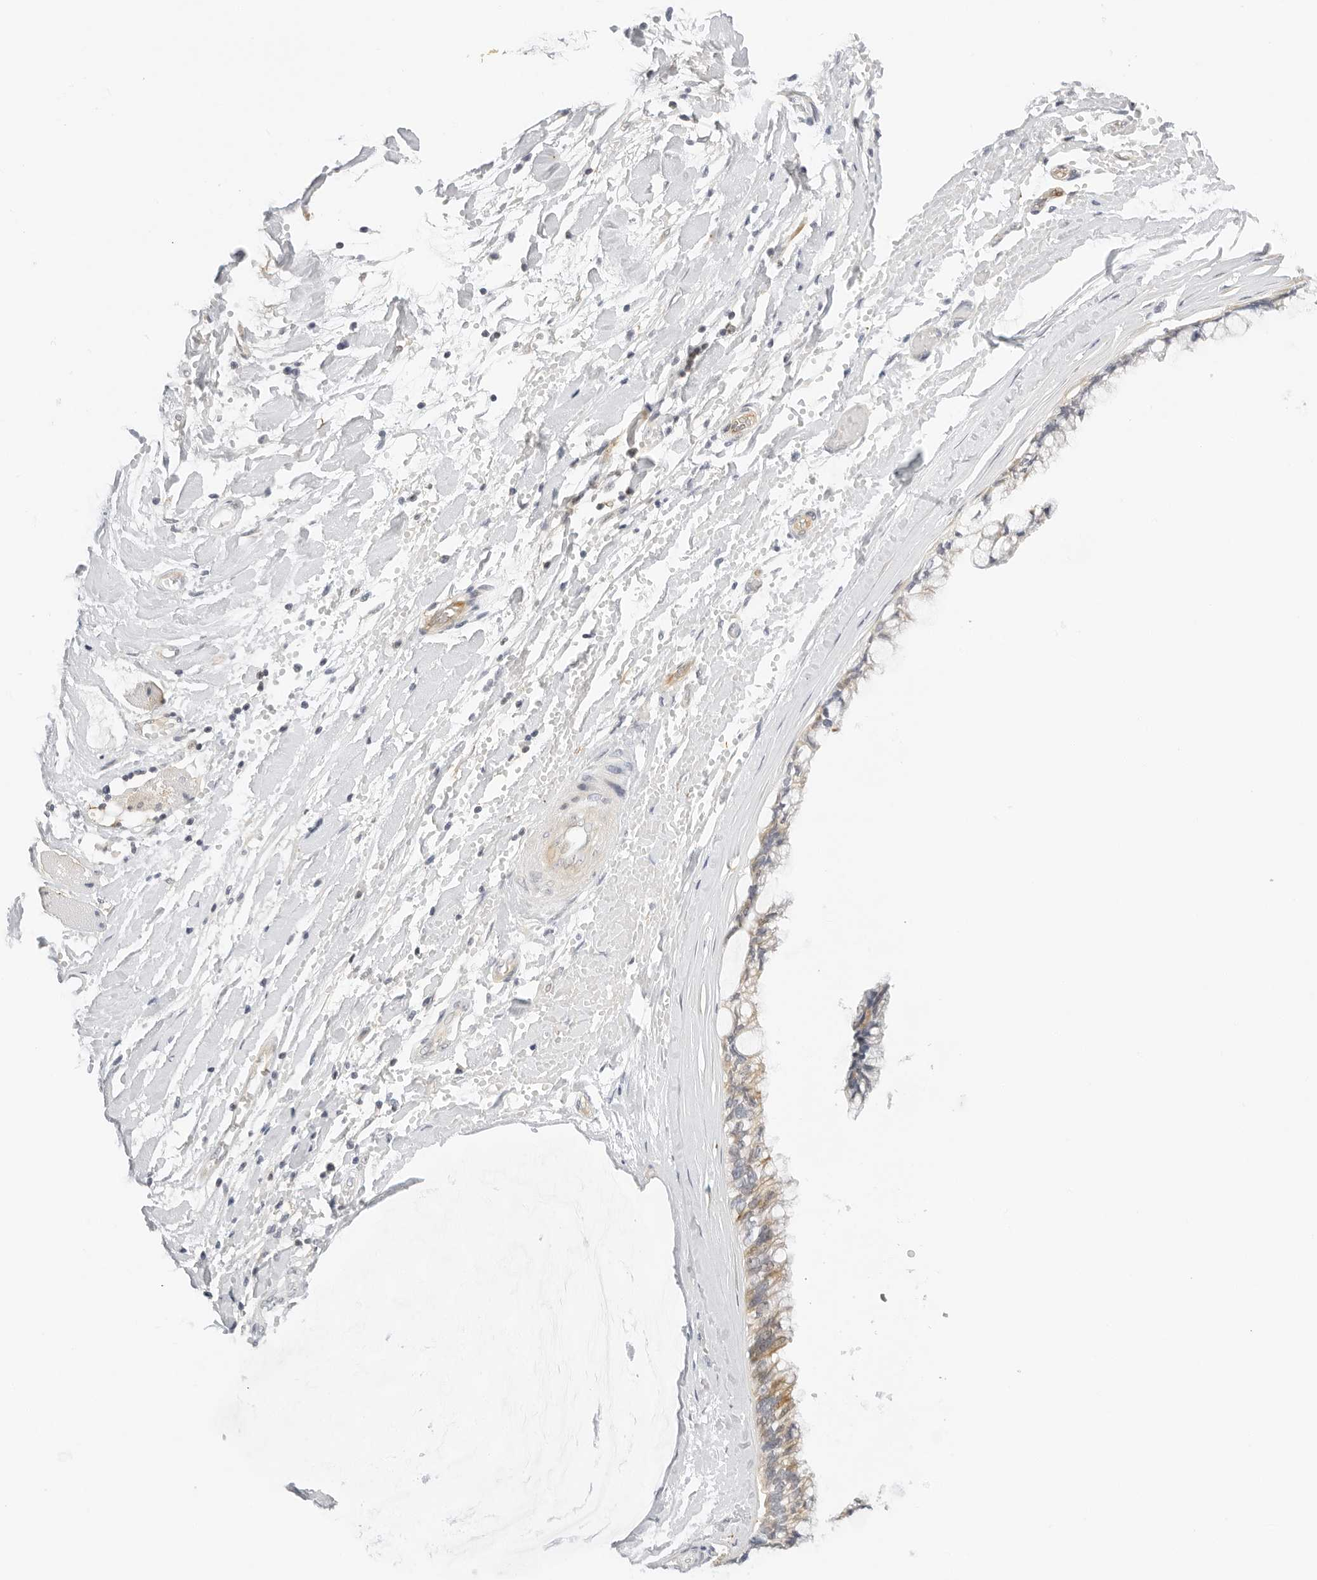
{"staining": {"intensity": "weak", "quantity": "25%-75%", "location": "cytoplasmic/membranous"}, "tissue": "ovarian cancer", "cell_type": "Tumor cells", "image_type": "cancer", "snomed": [{"axis": "morphology", "description": "Cystadenocarcinoma, mucinous, NOS"}, {"axis": "topography", "description": "Ovary"}], "caption": "The image displays staining of ovarian cancer, revealing weak cytoplasmic/membranous protein positivity (brown color) within tumor cells. Using DAB (3,3'-diaminobenzidine) (brown) and hematoxylin (blue) stains, captured at high magnification using brightfield microscopy.", "gene": "OSCP1", "patient": {"sex": "female", "age": 39}}